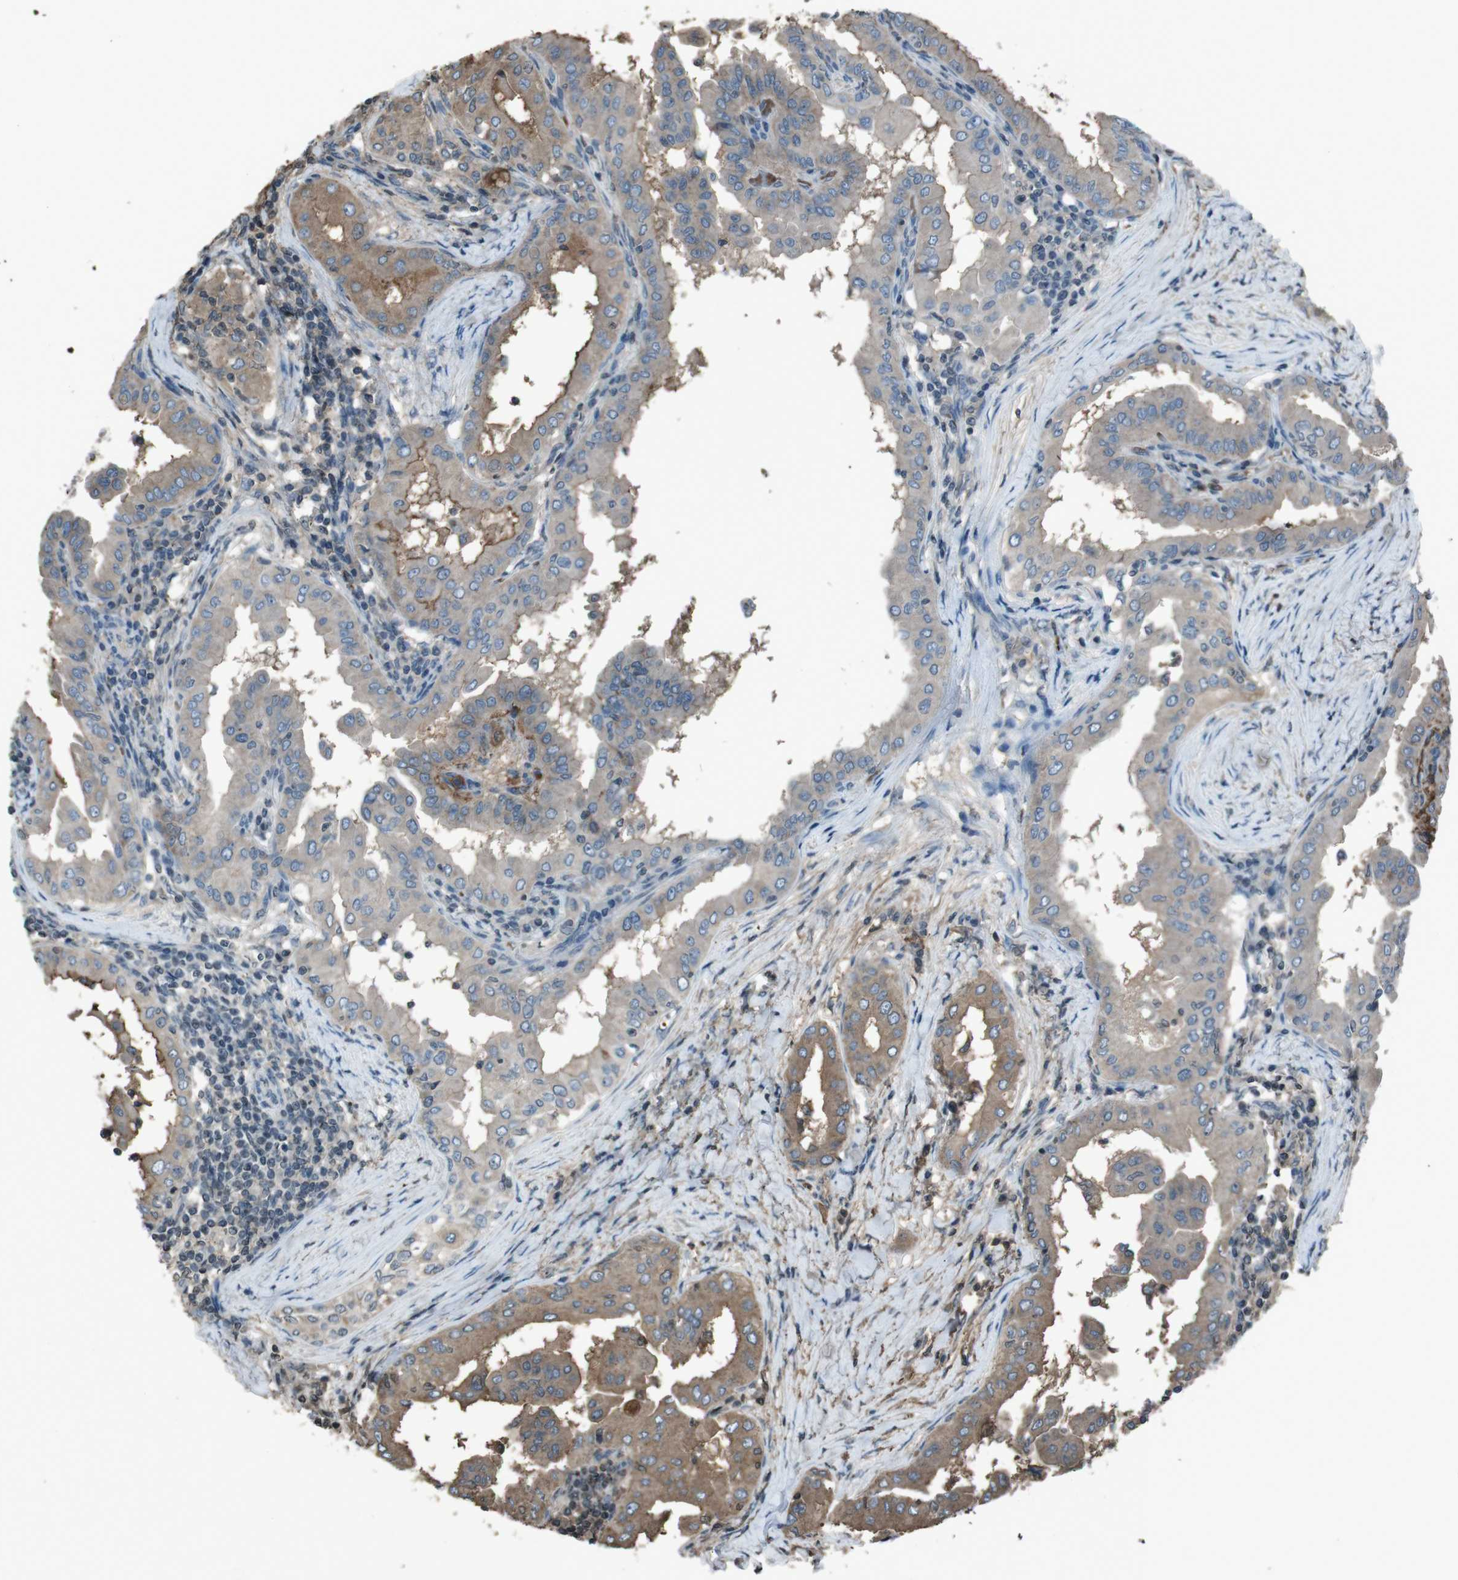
{"staining": {"intensity": "weak", "quantity": ">75%", "location": "cytoplasmic/membranous"}, "tissue": "thyroid cancer", "cell_type": "Tumor cells", "image_type": "cancer", "snomed": [{"axis": "morphology", "description": "Papillary adenocarcinoma, NOS"}, {"axis": "topography", "description": "Thyroid gland"}], "caption": "The histopathology image exhibits a brown stain indicating the presence of a protein in the cytoplasmic/membranous of tumor cells in papillary adenocarcinoma (thyroid).", "gene": "UGT1A6", "patient": {"sex": "male", "age": 33}}